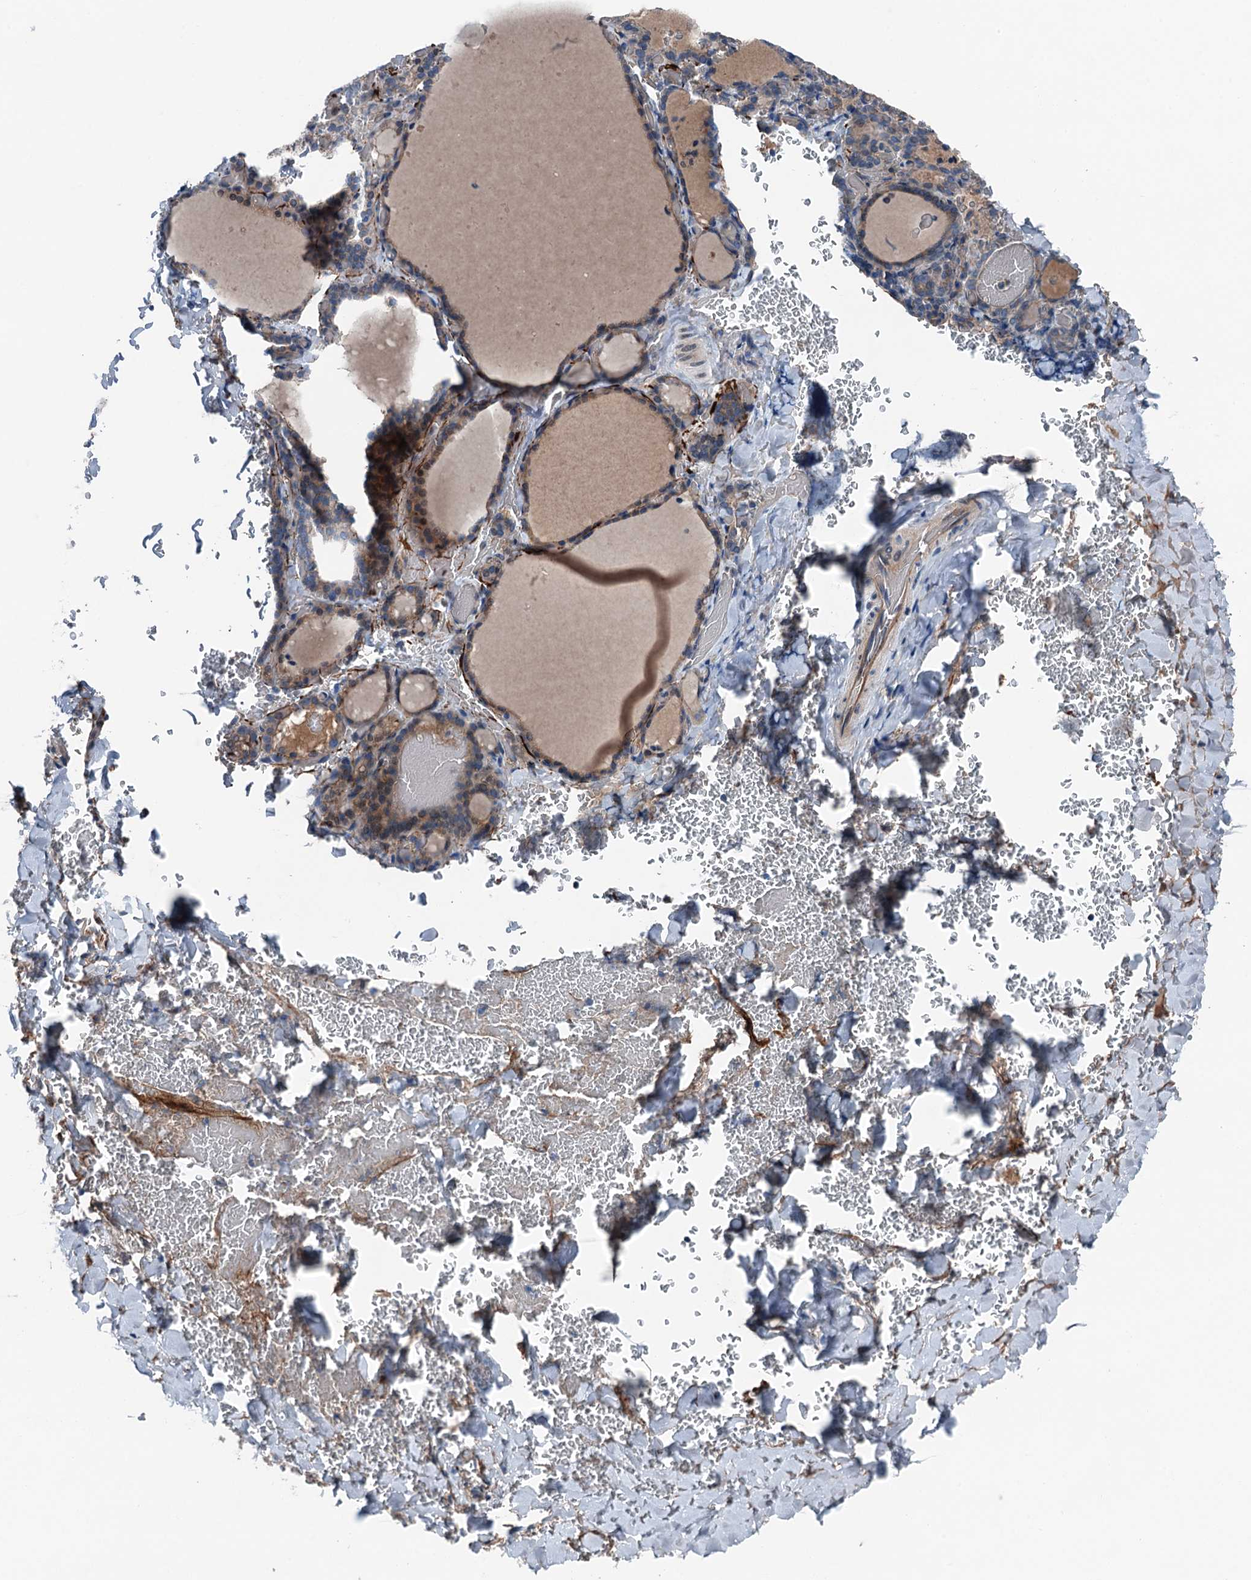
{"staining": {"intensity": "moderate", "quantity": "<25%", "location": "cytoplasmic/membranous"}, "tissue": "thyroid gland", "cell_type": "Glandular cells", "image_type": "normal", "snomed": [{"axis": "morphology", "description": "Normal tissue, NOS"}, {"axis": "topography", "description": "Thyroid gland"}], "caption": "IHC histopathology image of benign human thyroid gland stained for a protein (brown), which reveals low levels of moderate cytoplasmic/membranous positivity in approximately <25% of glandular cells.", "gene": "SLC2A10", "patient": {"sex": "female", "age": 39}}